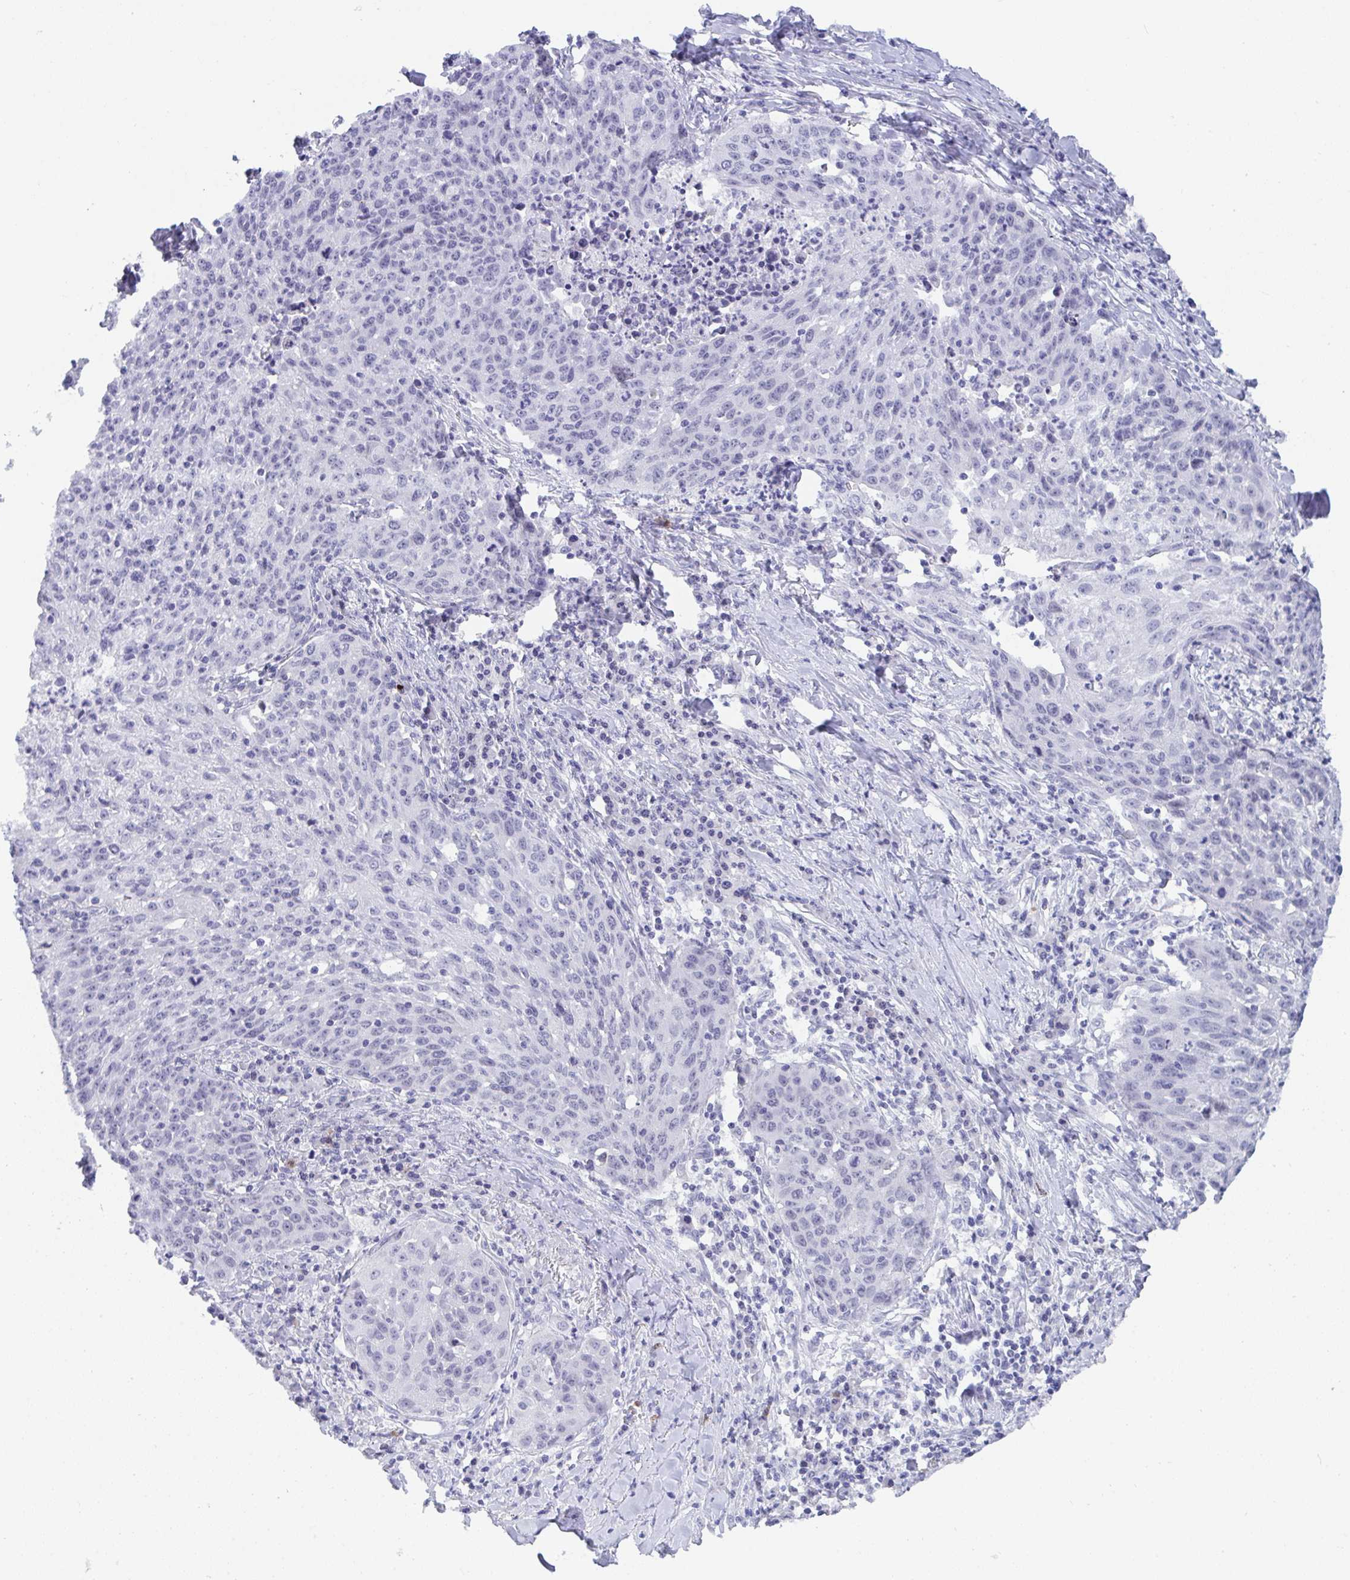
{"staining": {"intensity": "negative", "quantity": "none", "location": "none"}, "tissue": "lung cancer", "cell_type": "Tumor cells", "image_type": "cancer", "snomed": [{"axis": "morphology", "description": "Squamous cell carcinoma, NOS"}, {"axis": "morphology", "description": "Squamous cell carcinoma, metastatic, NOS"}, {"axis": "topography", "description": "Bronchus"}, {"axis": "topography", "description": "Lung"}], "caption": "Lung cancer stained for a protein using IHC shows no expression tumor cells.", "gene": "BMAL2", "patient": {"sex": "male", "age": 62}}